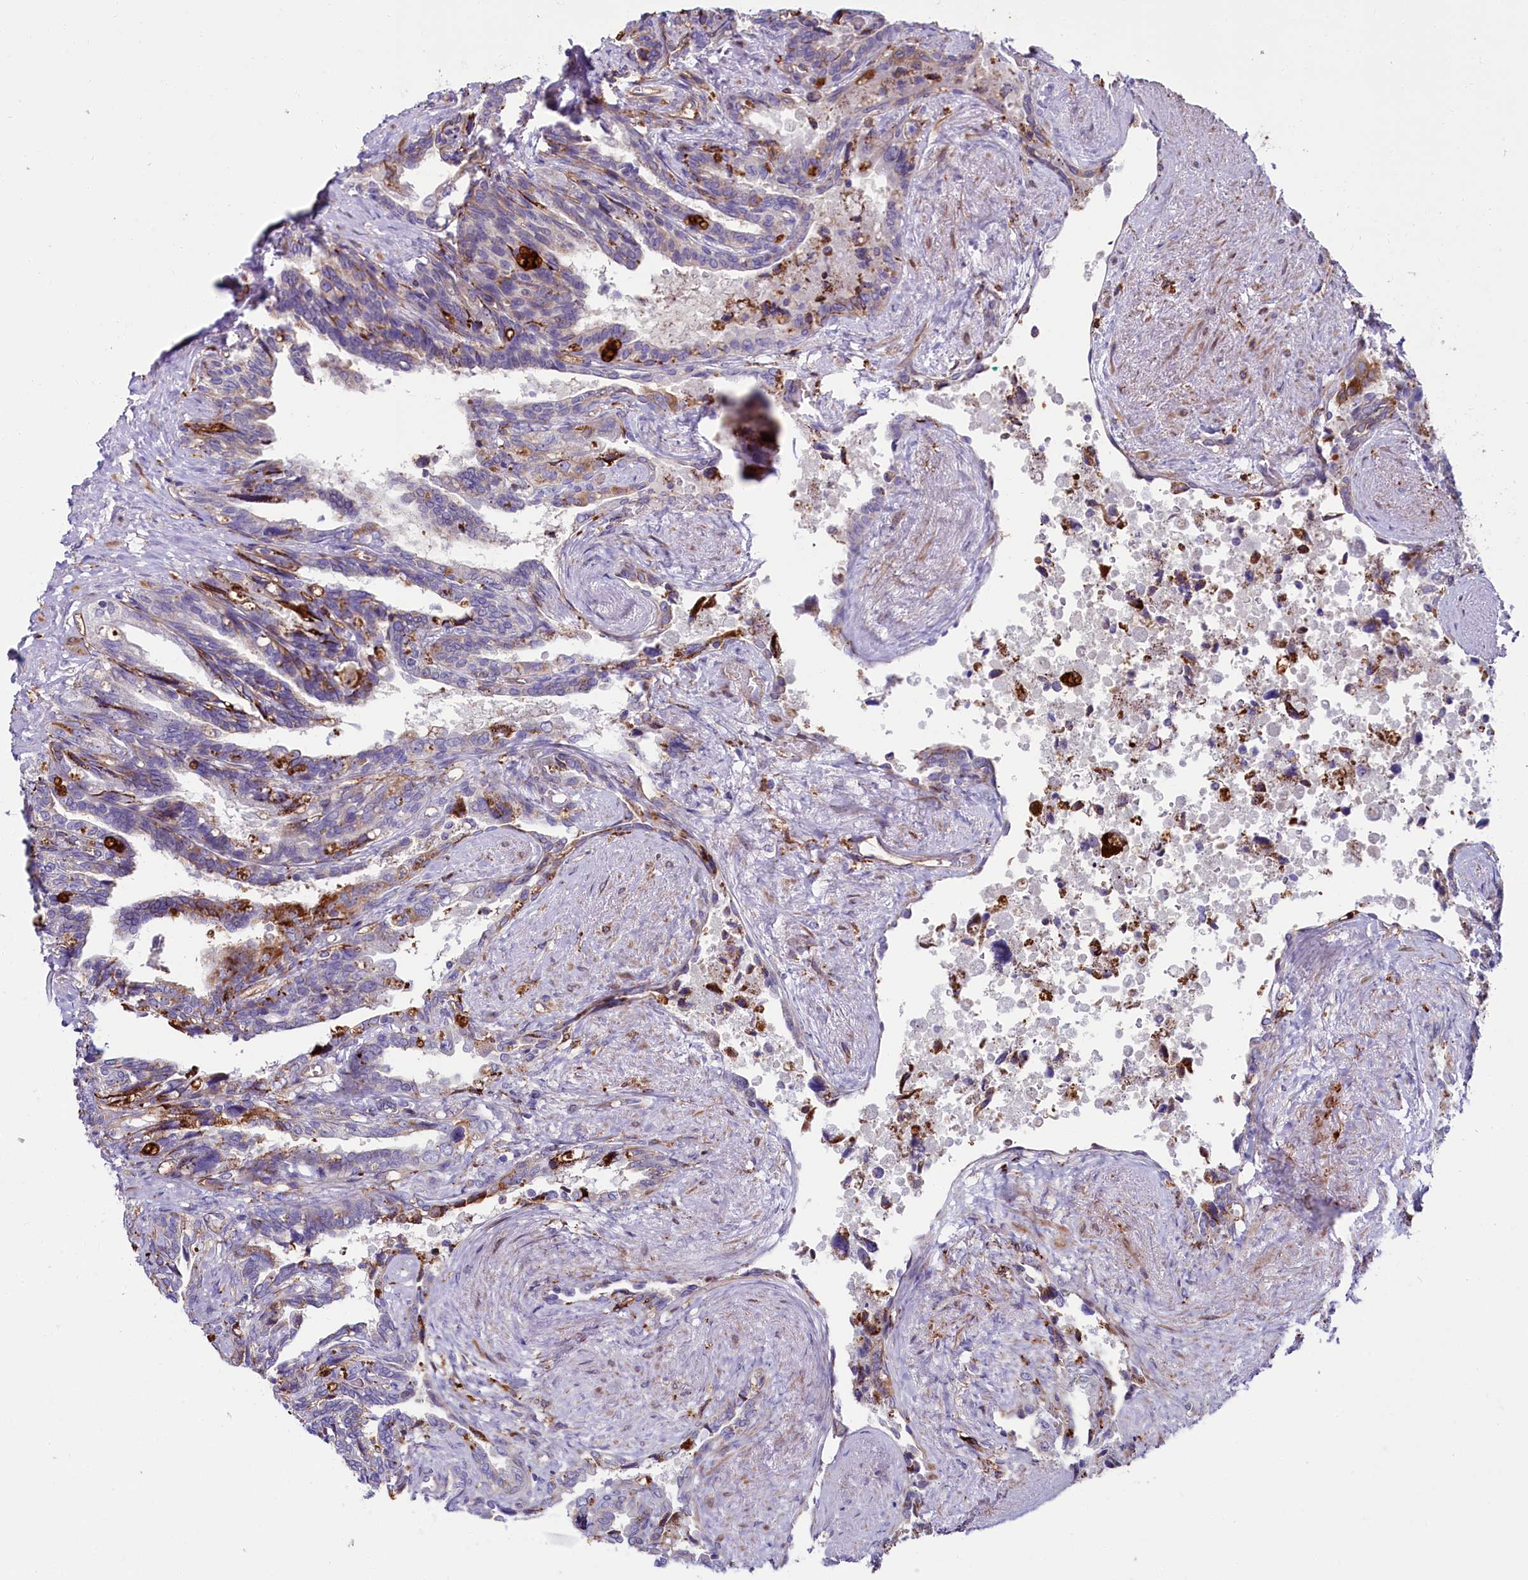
{"staining": {"intensity": "moderate", "quantity": "<25%", "location": "cytoplasmic/membranous"}, "tissue": "seminal vesicle", "cell_type": "Glandular cells", "image_type": "normal", "snomed": [{"axis": "morphology", "description": "Normal tissue, NOS"}, {"axis": "topography", "description": "Seminal veicle"}, {"axis": "topography", "description": "Peripheral nerve tissue"}], "caption": "Moderate cytoplasmic/membranous positivity is present in approximately <25% of glandular cells in benign seminal vesicle. Nuclei are stained in blue.", "gene": "IL20RA", "patient": {"sex": "male", "age": 60}}